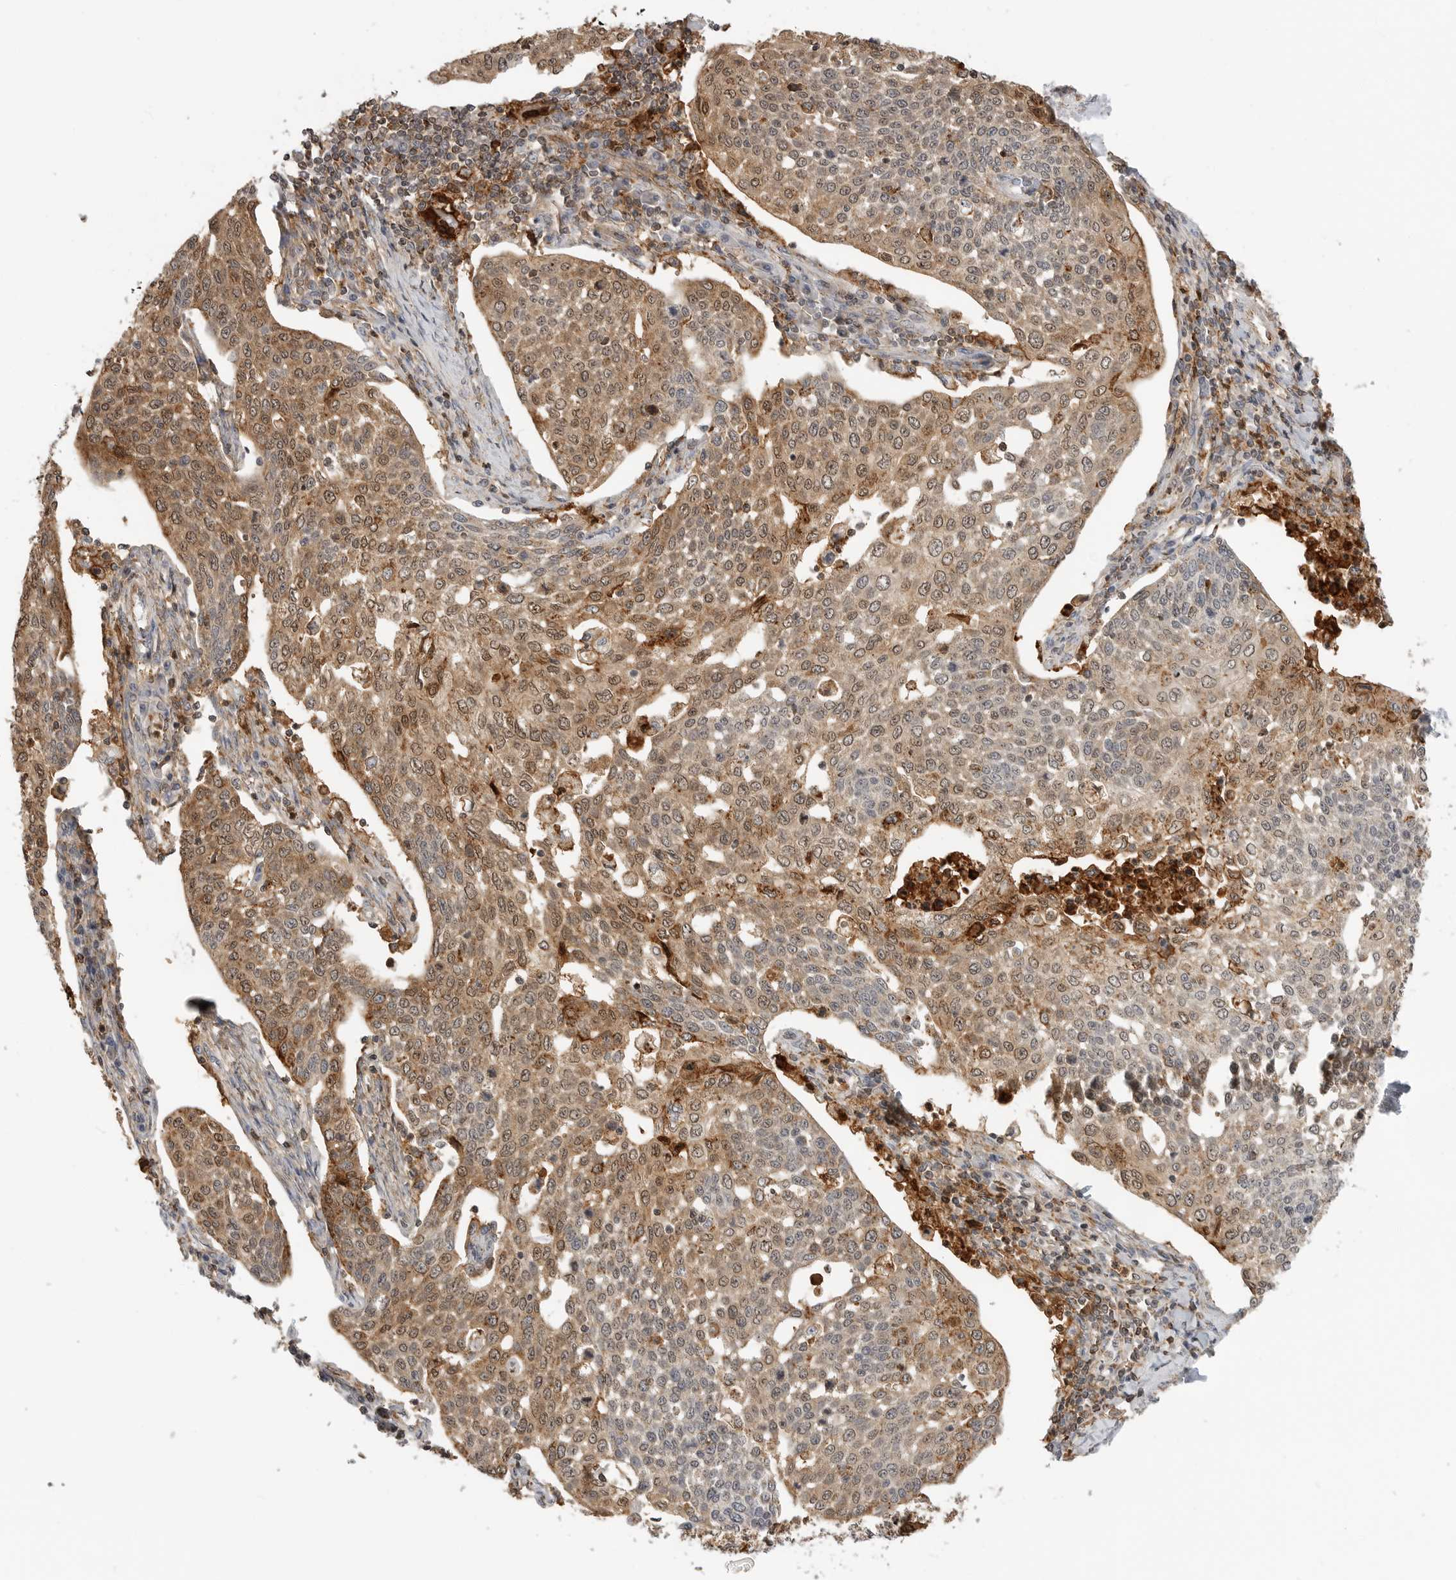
{"staining": {"intensity": "moderate", "quantity": ">75%", "location": "cytoplasmic/membranous,nuclear"}, "tissue": "cervical cancer", "cell_type": "Tumor cells", "image_type": "cancer", "snomed": [{"axis": "morphology", "description": "Squamous cell carcinoma, NOS"}, {"axis": "topography", "description": "Cervix"}], "caption": "This is a histology image of IHC staining of cervical squamous cell carcinoma, which shows moderate staining in the cytoplasmic/membranous and nuclear of tumor cells.", "gene": "ANXA11", "patient": {"sex": "female", "age": 34}}